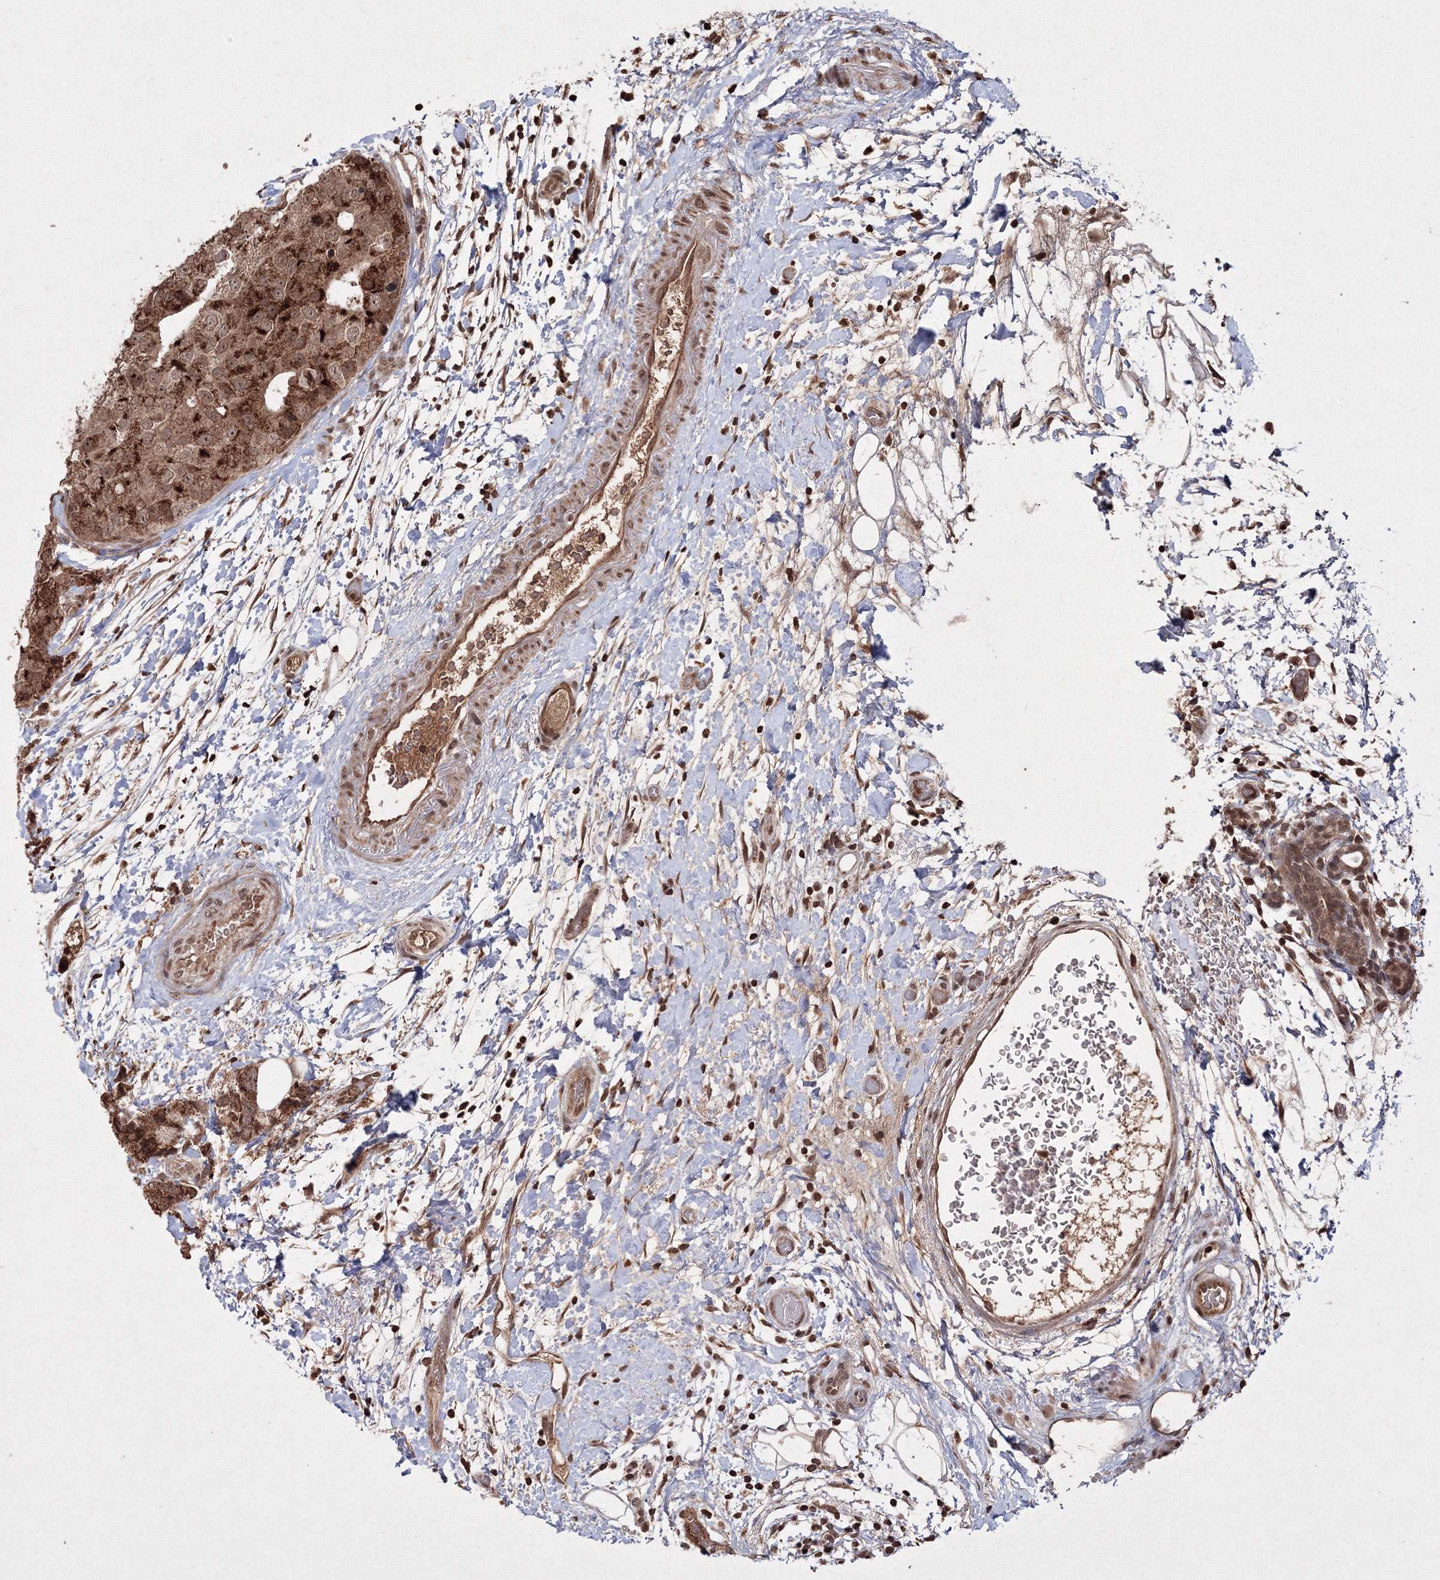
{"staining": {"intensity": "strong", "quantity": ">75%", "location": "cytoplasmic/membranous"}, "tissue": "breast cancer", "cell_type": "Tumor cells", "image_type": "cancer", "snomed": [{"axis": "morphology", "description": "Duct carcinoma"}, {"axis": "topography", "description": "Breast"}], "caption": "Human invasive ductal carcinoma (breast) stained for a protein (brown) shows strong cytoplasmic/membranous positive expression in about >75% of tumor cells.", "gene": "PEX13", "patient": {"sex": "female", "age": 62}}